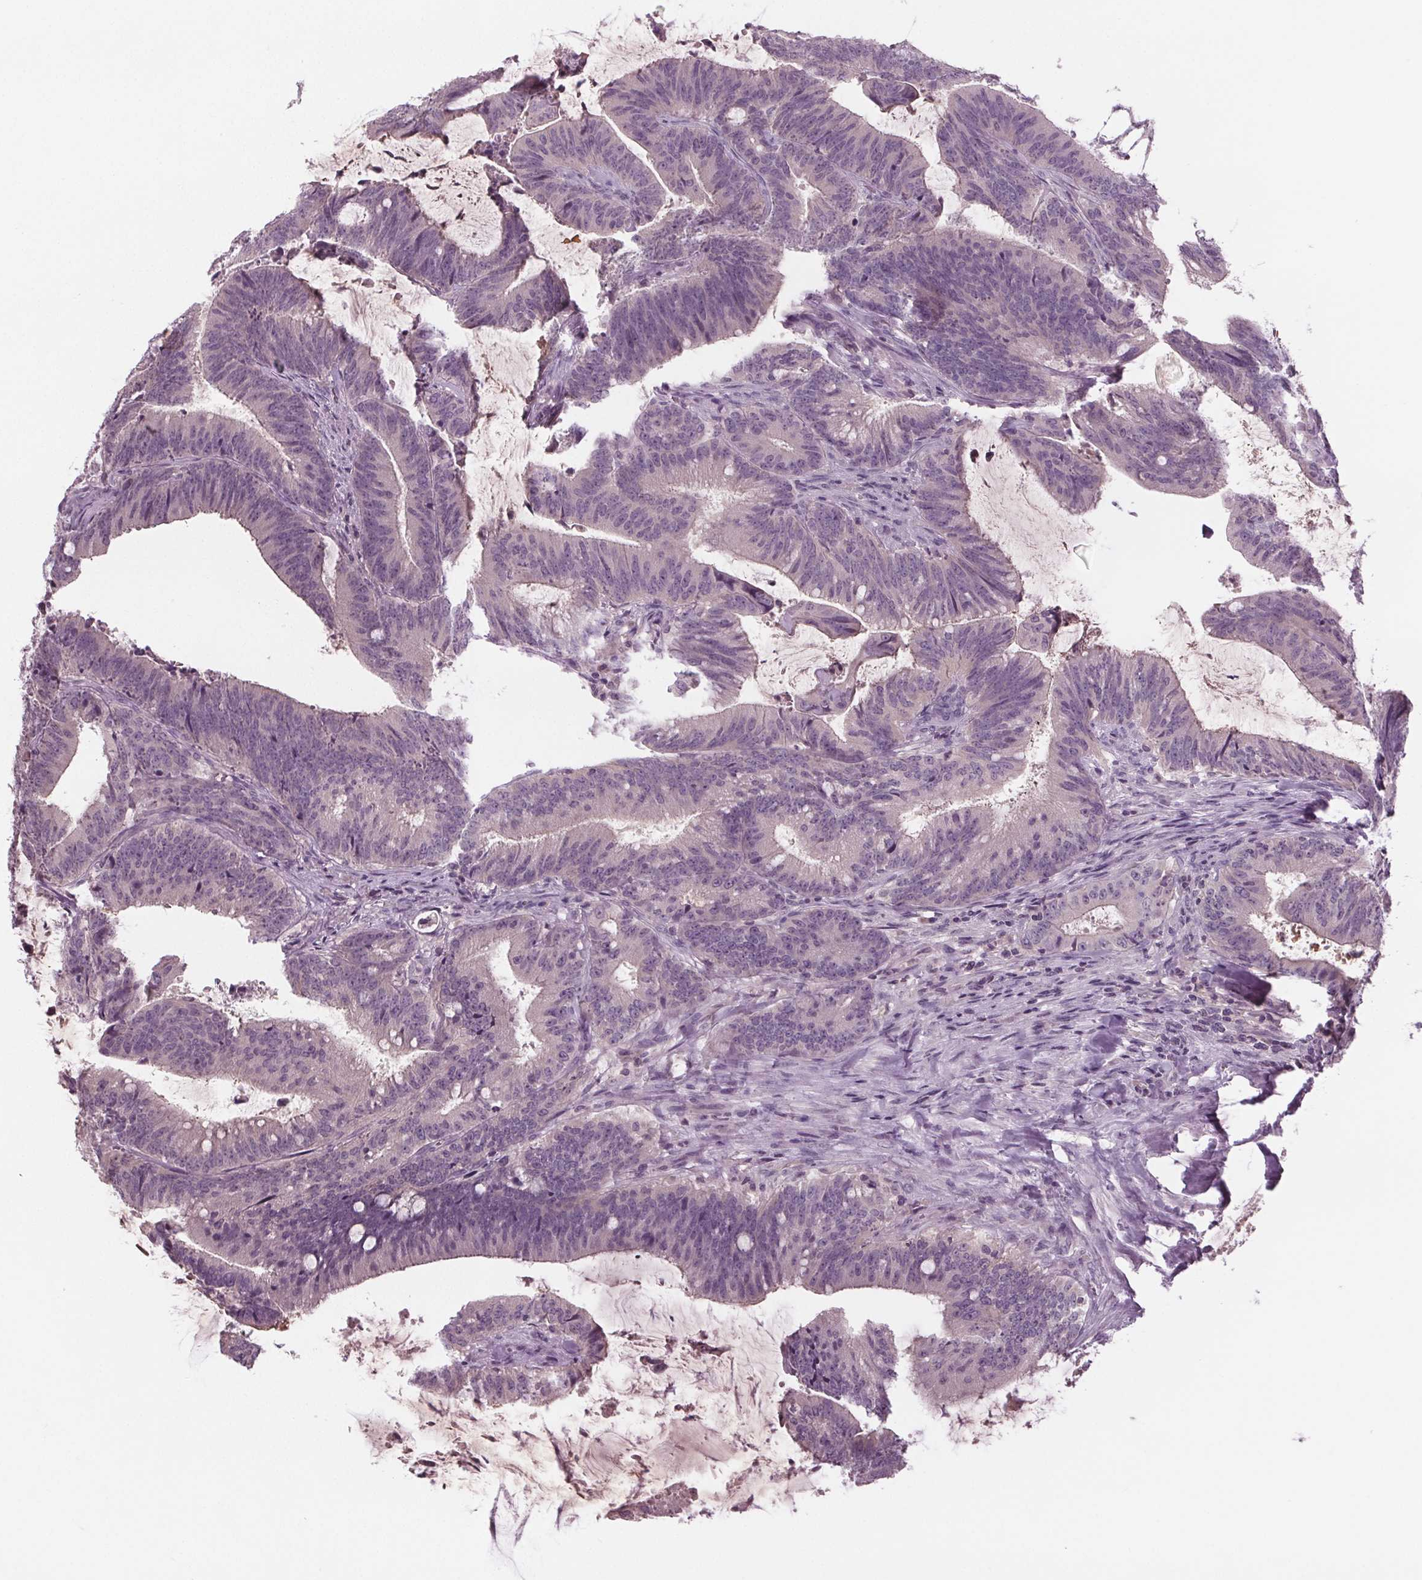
{"staining": {"intensity": "negative", "quantity": "none", "location": "none"}, "tissue": "colorectal cancer", "cell_type": "Tumor cells", "image_type": "cancer", "snomed": [{"axis": "morphology", "description": "Adenocarcinoma, NOS"}, {"axis": "topography", "description": "Colon"}], "caption": "Colorectal cancer (adenocarcinoma) stained for a protein using immunohistochemistry shows no positivity tumor cells.", "gene": "BHLHE22", "patient": {"sex": "female", "age": 43}}